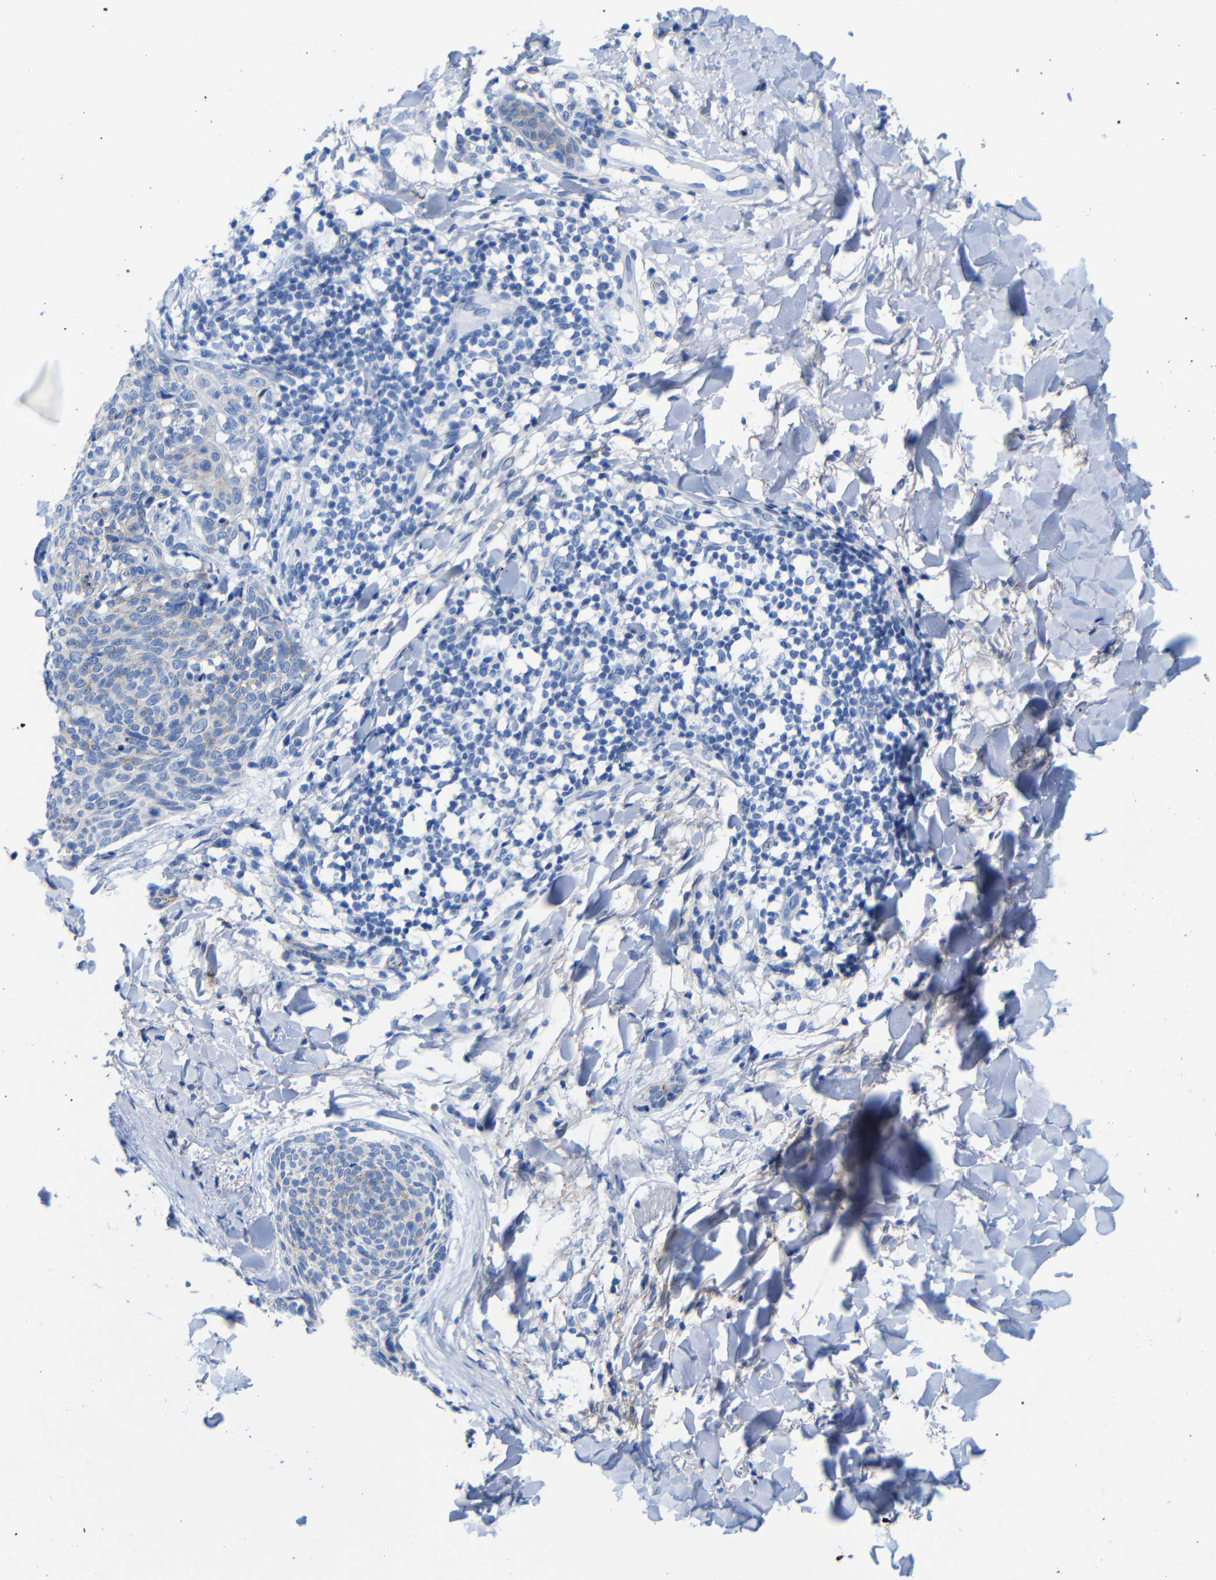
{"staining": {"intensity": "negative", "quantity": "none", "location": "none"}, "tissue": "skin cancer", "cell_type": "Tumor cells", "image_type": "cancer", "snomed": [{"axis": "morphology", "description": "Normal tissue, NOS"}, {"axis": "morphology", "description": "Basal cell carcinoma"}, {"axis": "topography", "description": "Skin"}], "caption": "Basal cell carcinoma (skin) stained for a protein using immunohistochemistry demonstrates no staining tumor cells.", "gene": "CGNL1", "patient": {"sex": "female", "age": 57}}